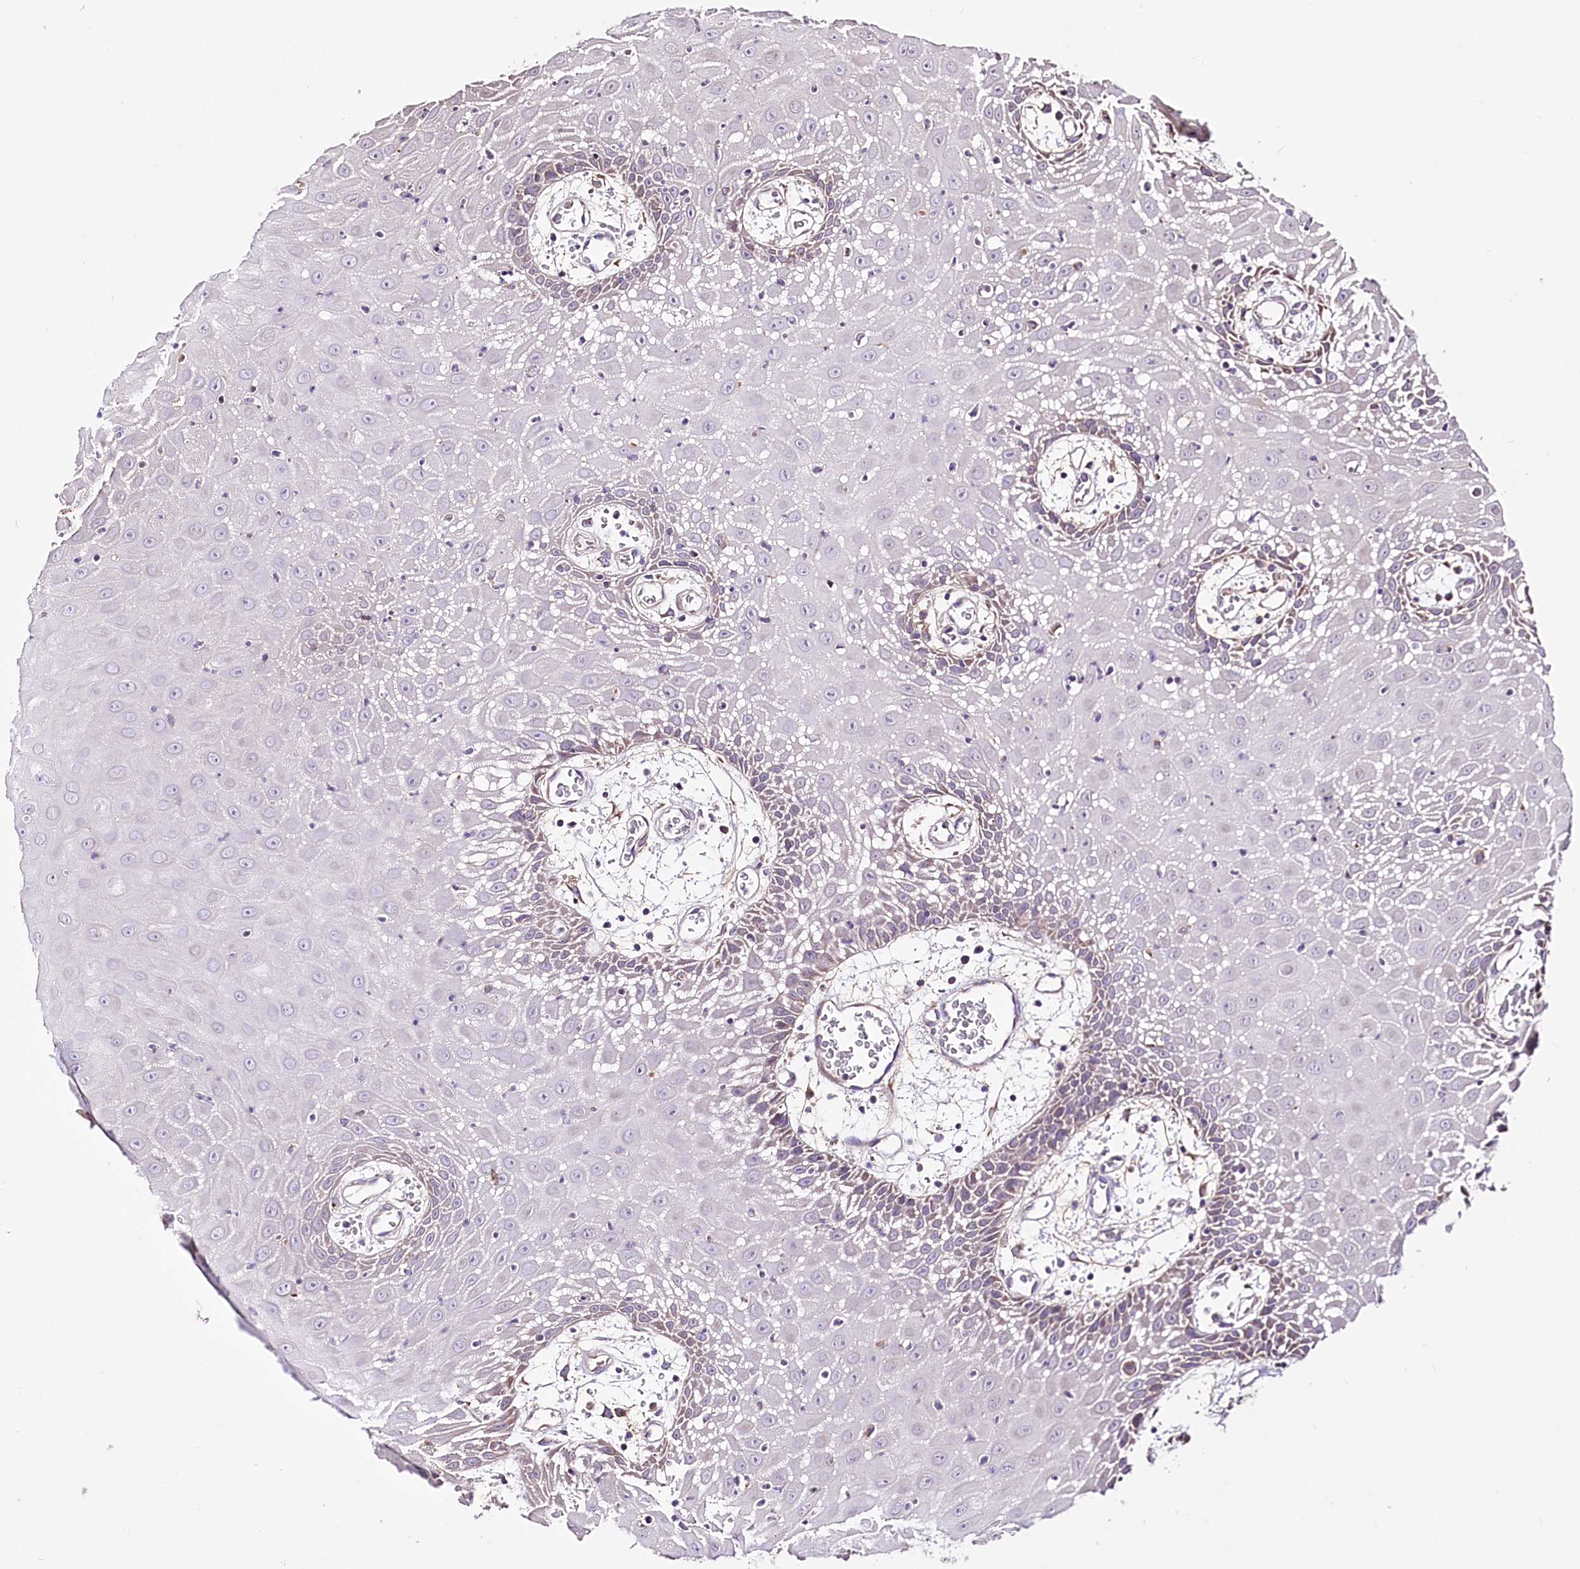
{"staining": {"intensity": "weak", "quantity": "<25%", "location": "cytoplasmic/membranous"}, "tissue": "oral mucosa", "cell_type": "Squamous epithelial cells", "image_type": "normal", "snomed": [{"axis": "morphology", "description": "Normal tissue, NOS"}, {"axis": "topography", "description": "Skeletal muscle"}, {"axis": "topography", "description": "Oral tissue"}, {"axis": "topography", "description": "Salivary gland"}, {"axis": "topography", "description": "Peripheral nerve tissue"}], "caption": "Immunohistochemistry (IHC) photomicrograph of benign oral mucosa: human oral mucosa stained with DAB shows no significant protein expression in squamous epithelial cells. Brightfield microscopy of immunohistochemistry stained with DAB (3,3'-diaminobenzidine) (brown) and hematoxylin (blue), captured at high magnification.", "gene": "WWC1", "patient": {"sex": "male", "age": 54}}